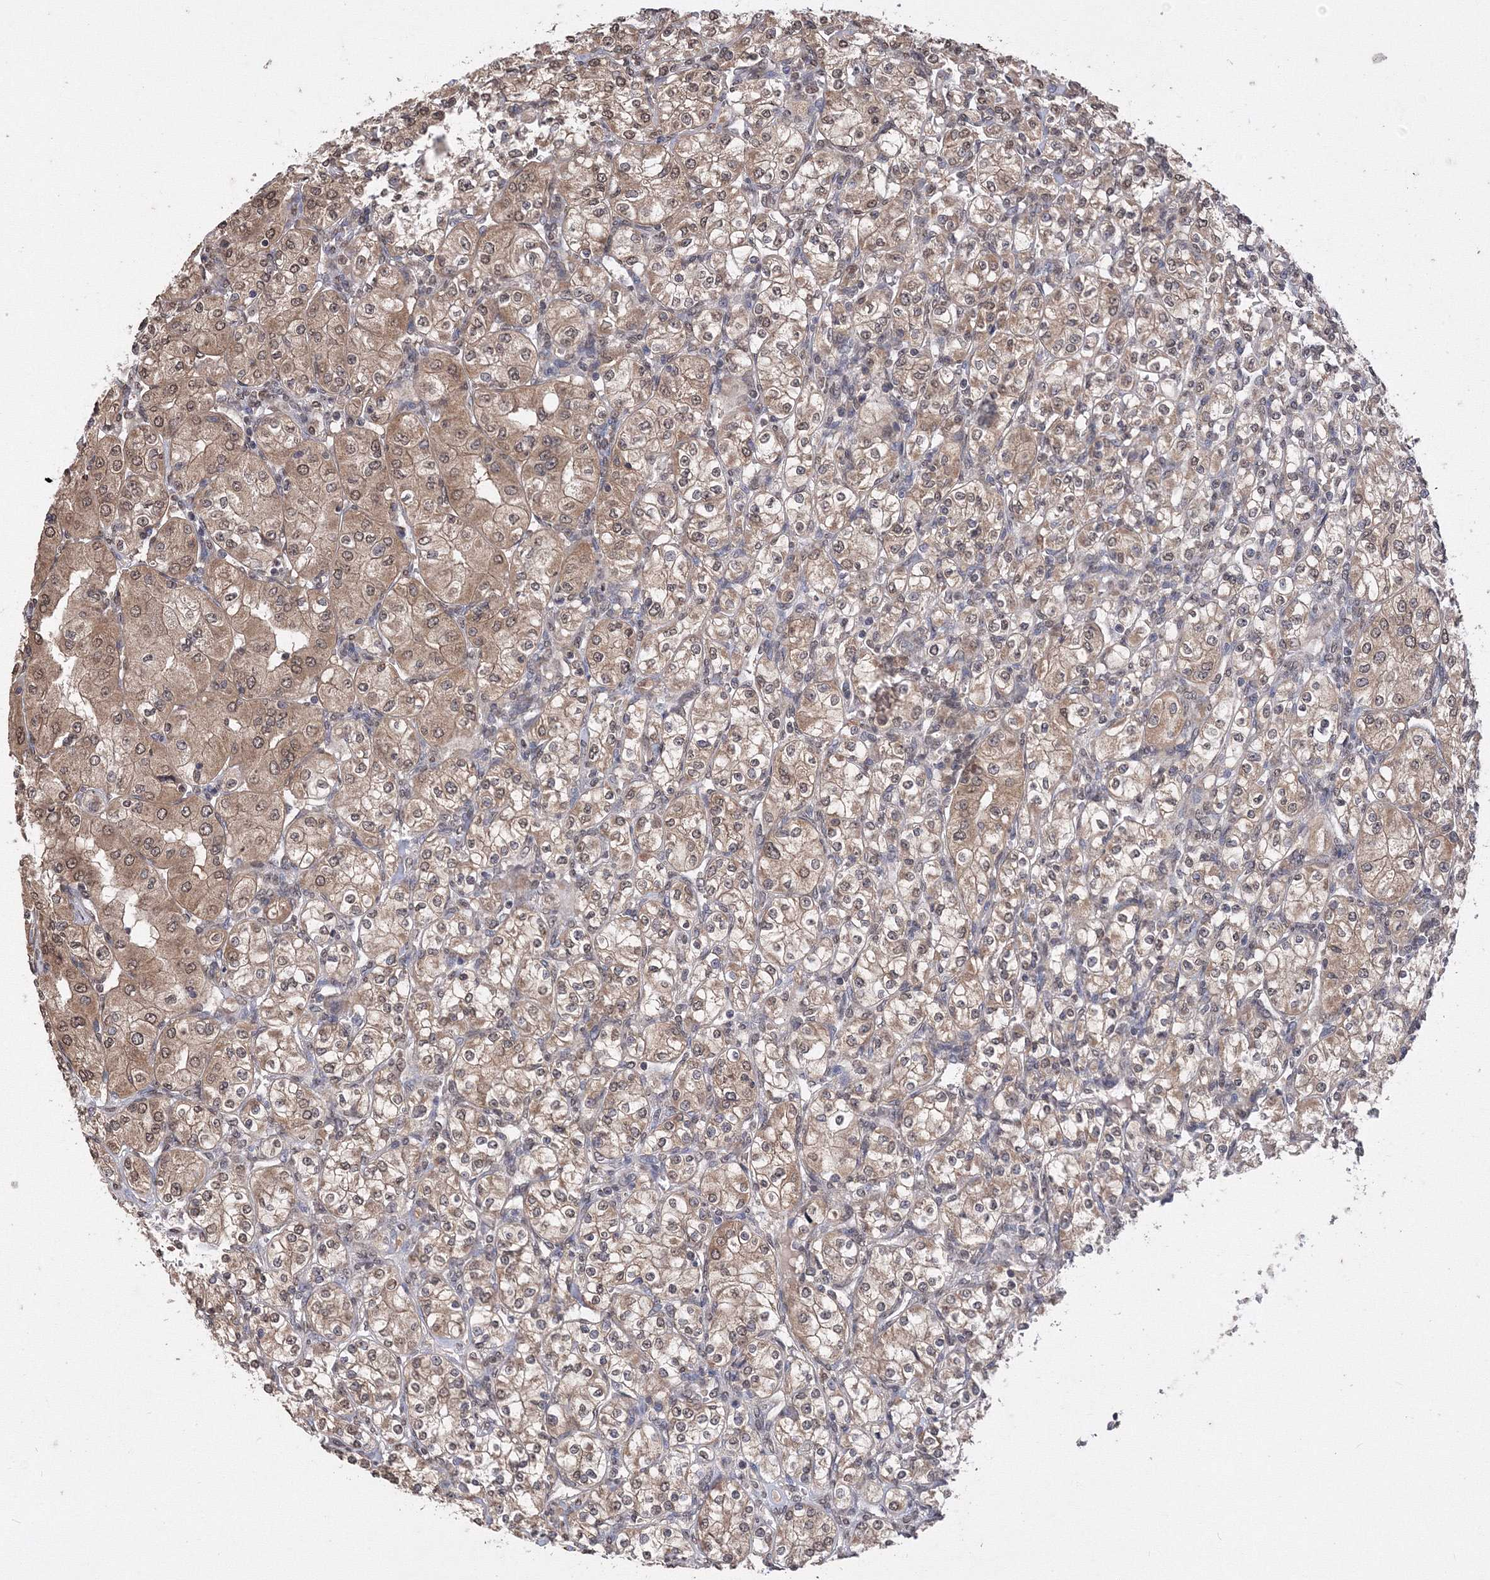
{"staining": {"intensity": "moderate", "quantity": ">75%", "location": "cytoplasmic/membranous,nuclear"}, "tissue": "renal cancer", "cell_type": "Tumor cells", "image_type": "cancer", "snomed": [{"axis": "morphology", "description": "Adenocarcinoma, NOS"}, {"axis": "topography", "description": "Kidney"}], "caption": "High-magnification brightfield microscopy of renal cancer (adenocarcinoma) stained with DAB (3,3'-diaminobenzidine) (brown) and counterstained with hematoxylin (blue). tumor cells exhibit moderate cytoplasmic/membranous and nuclear staining is appreciated in about>75% of cells.", "gene": "GPN1", "patient": {"sex": "male", "age": 77}}